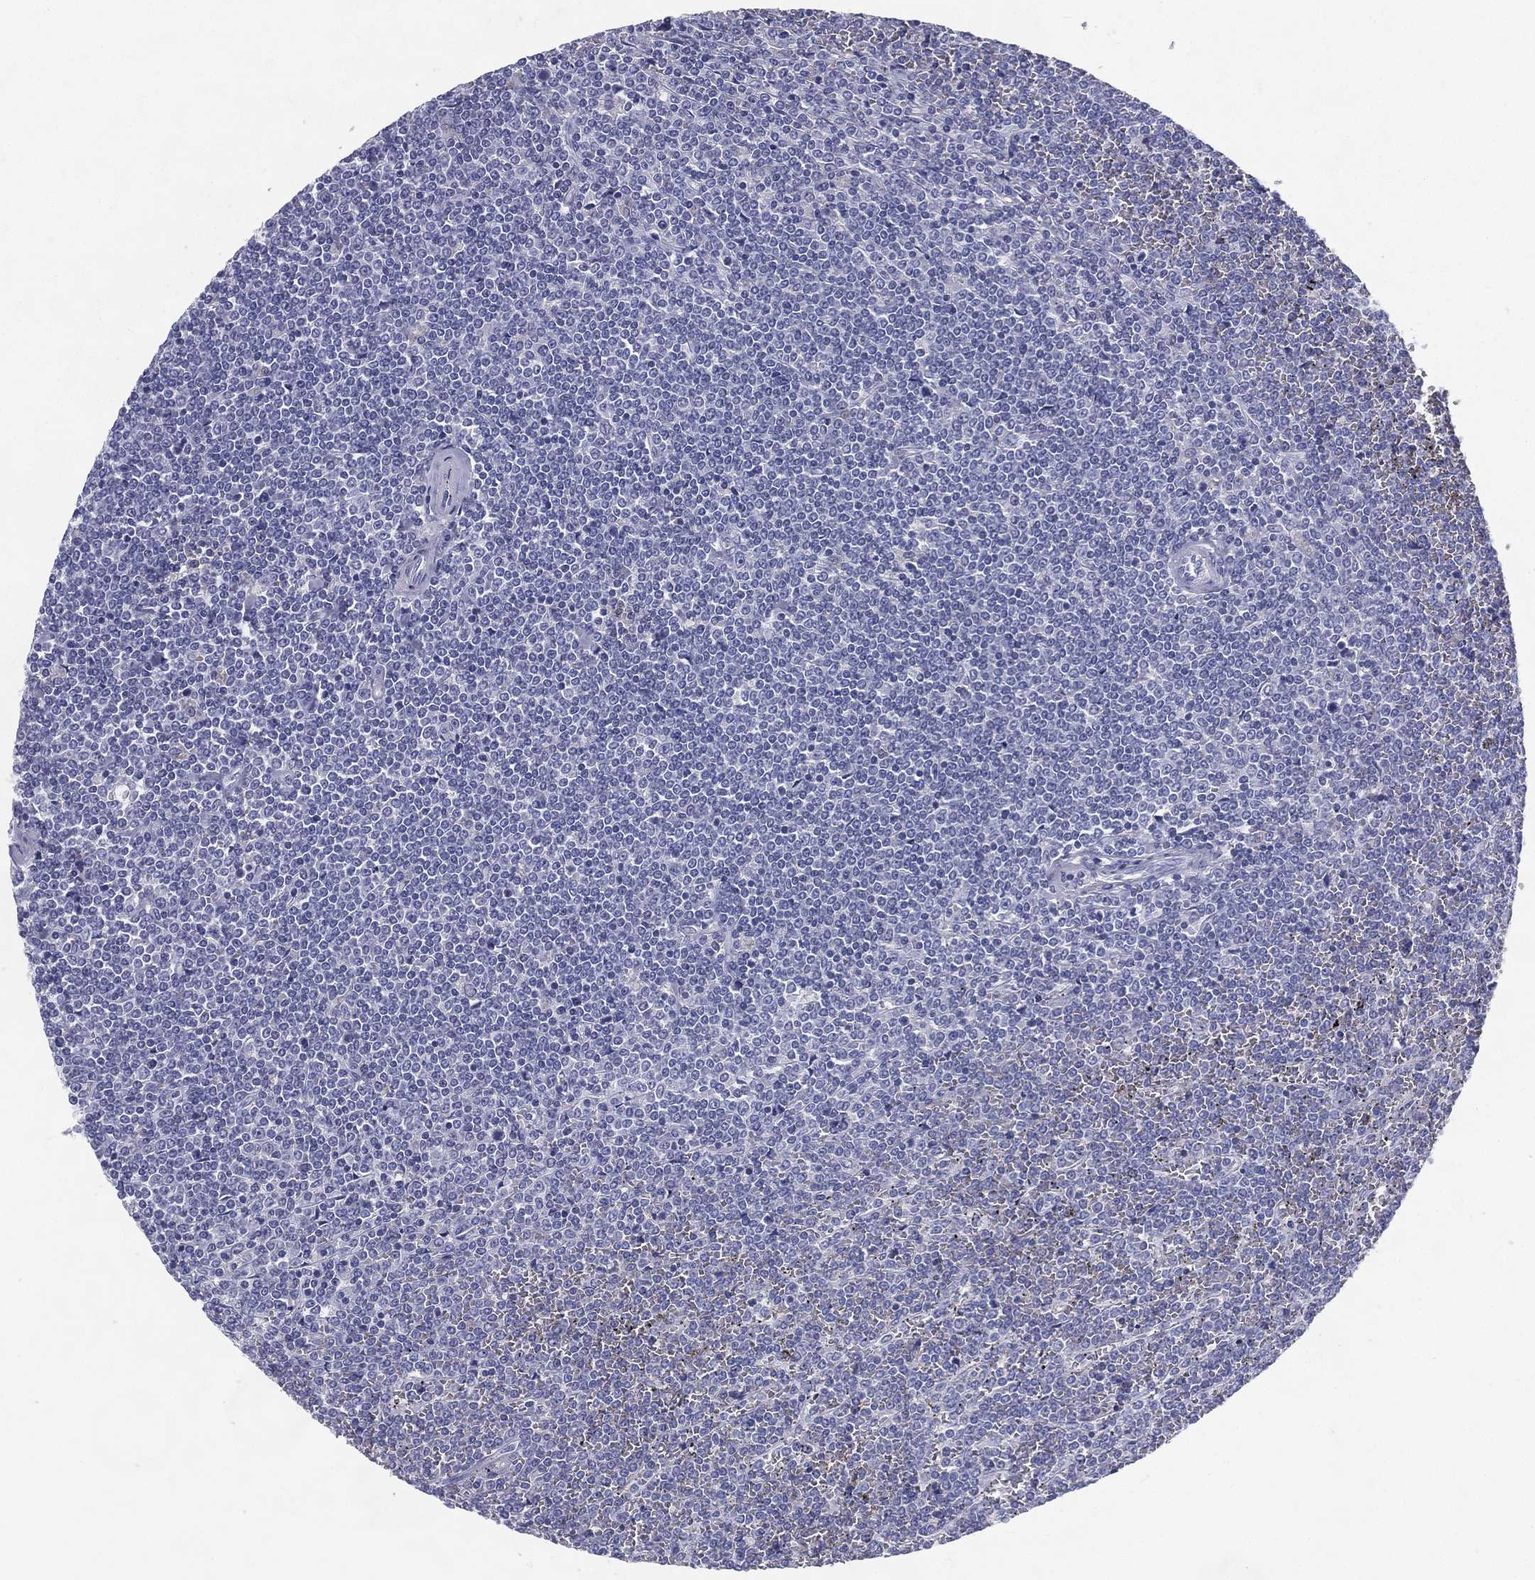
{"staining": {"intensity": "negative", "quantity": "none", "location": "none"}, "tissue": "lymphoma", "cell_type": "Tumor cells", "image_type": "cancer", "snomed": [{"axis": "morphology", "description": "Malignant lymphoma, non-Hodgkin's type, Low grade"}, {"axis": "topography", "description": "Spleen"}], "caption": "DAB immunohistochemical staining of lymphoma demonstrates no significant staining in tumor cells. Nuclei are stained in blue.", "gene": "RGS13", "patient": {"sex": "female", "age": 19}}